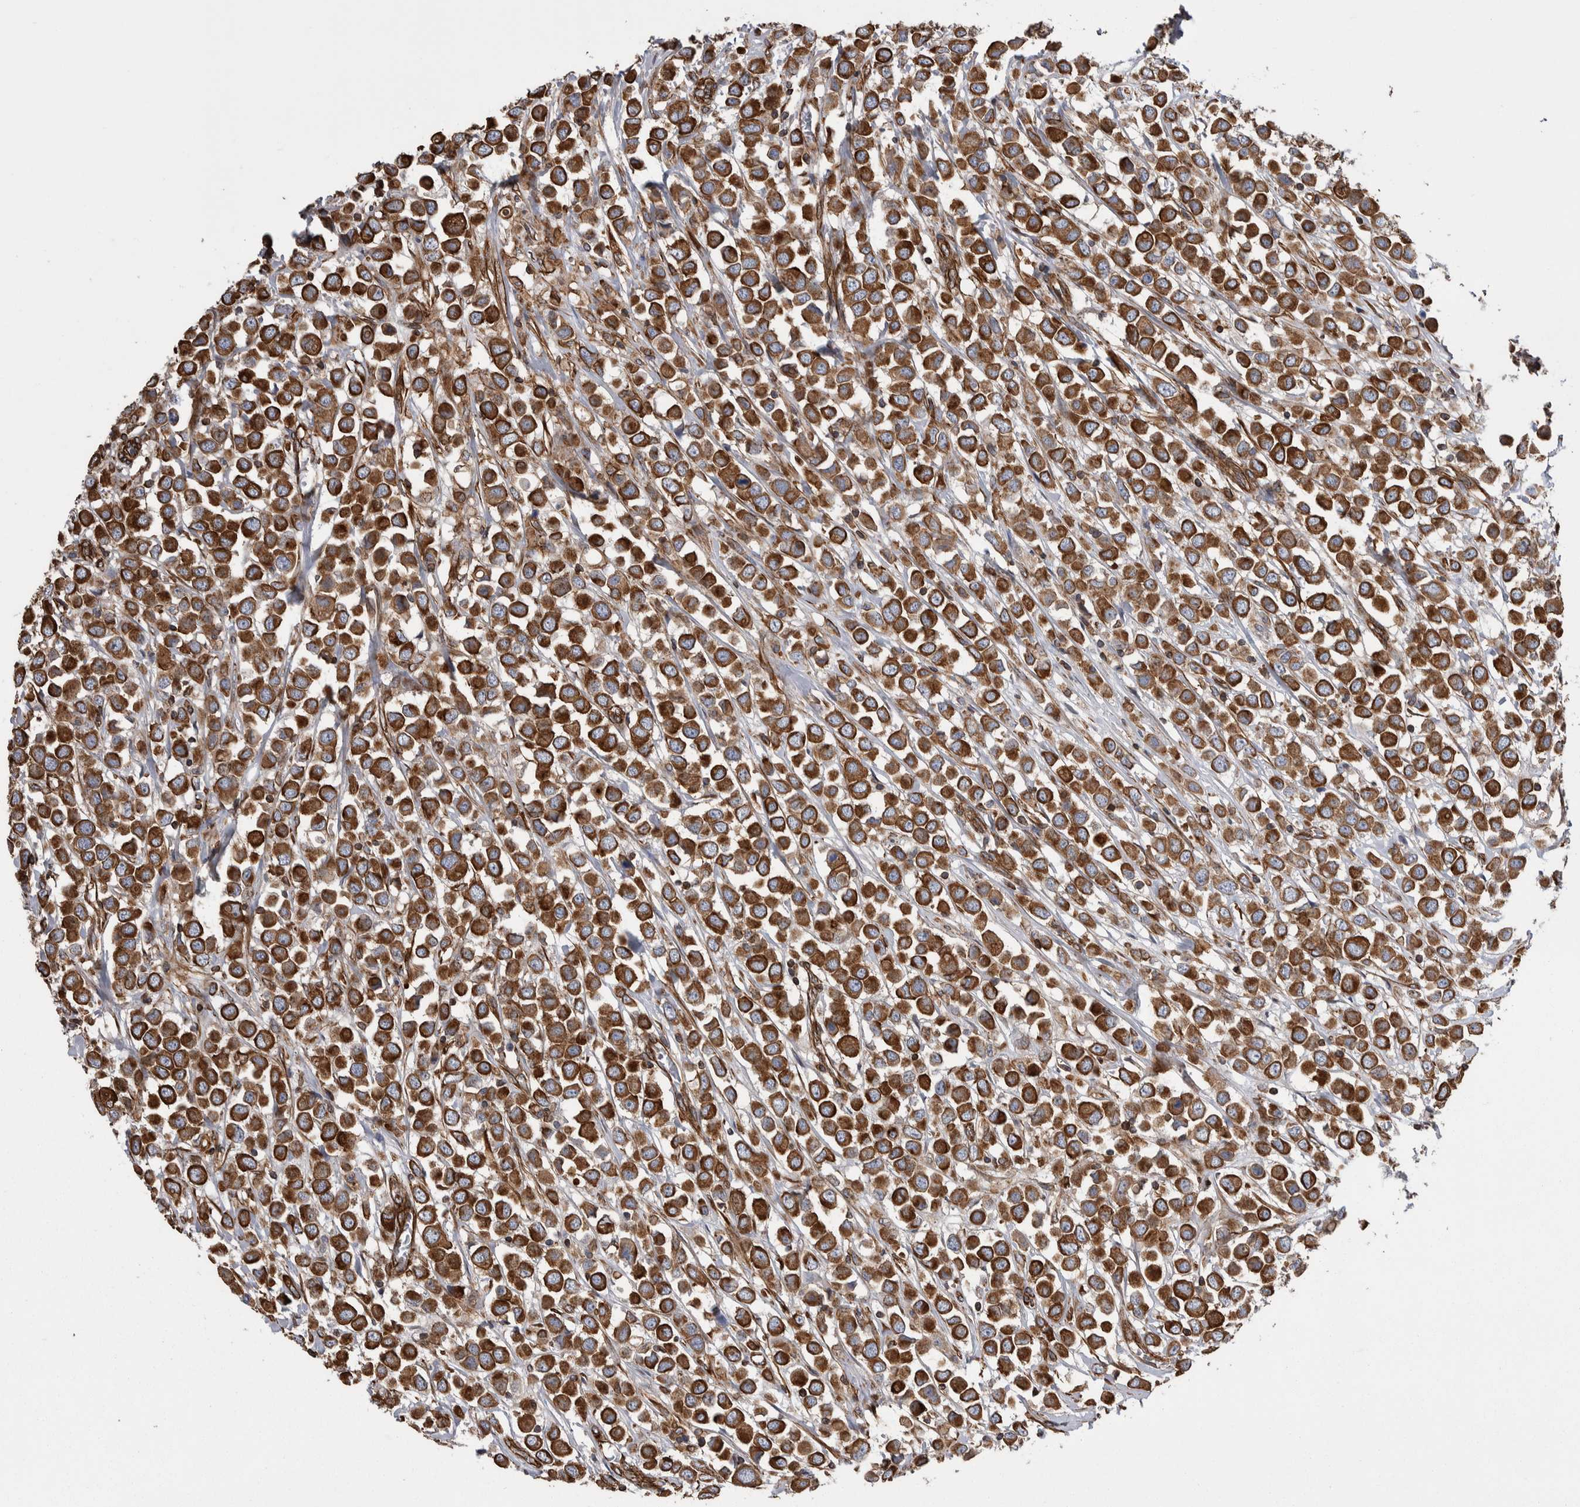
{"staining": {"intensity": "strong", "quantity": ">75%", "location": "cytoplasmic/membranous"}, "tissue": "breast cancer", "cell_type": "Tumor cells", "image_type": "cancer", "snomed": [{"axis": "morphology", "description": "Duct carcinoma"}, {"axis": "topography", "description": "Breast"}], "caption": "This histopathology image reveals IHC staining of human breast cancer, with high strong cytoplasmic/membranous positivity in approximately >75% of tumor cells.", "gene": "KIF12", "patient": {"sex": "female", "age": 61}}